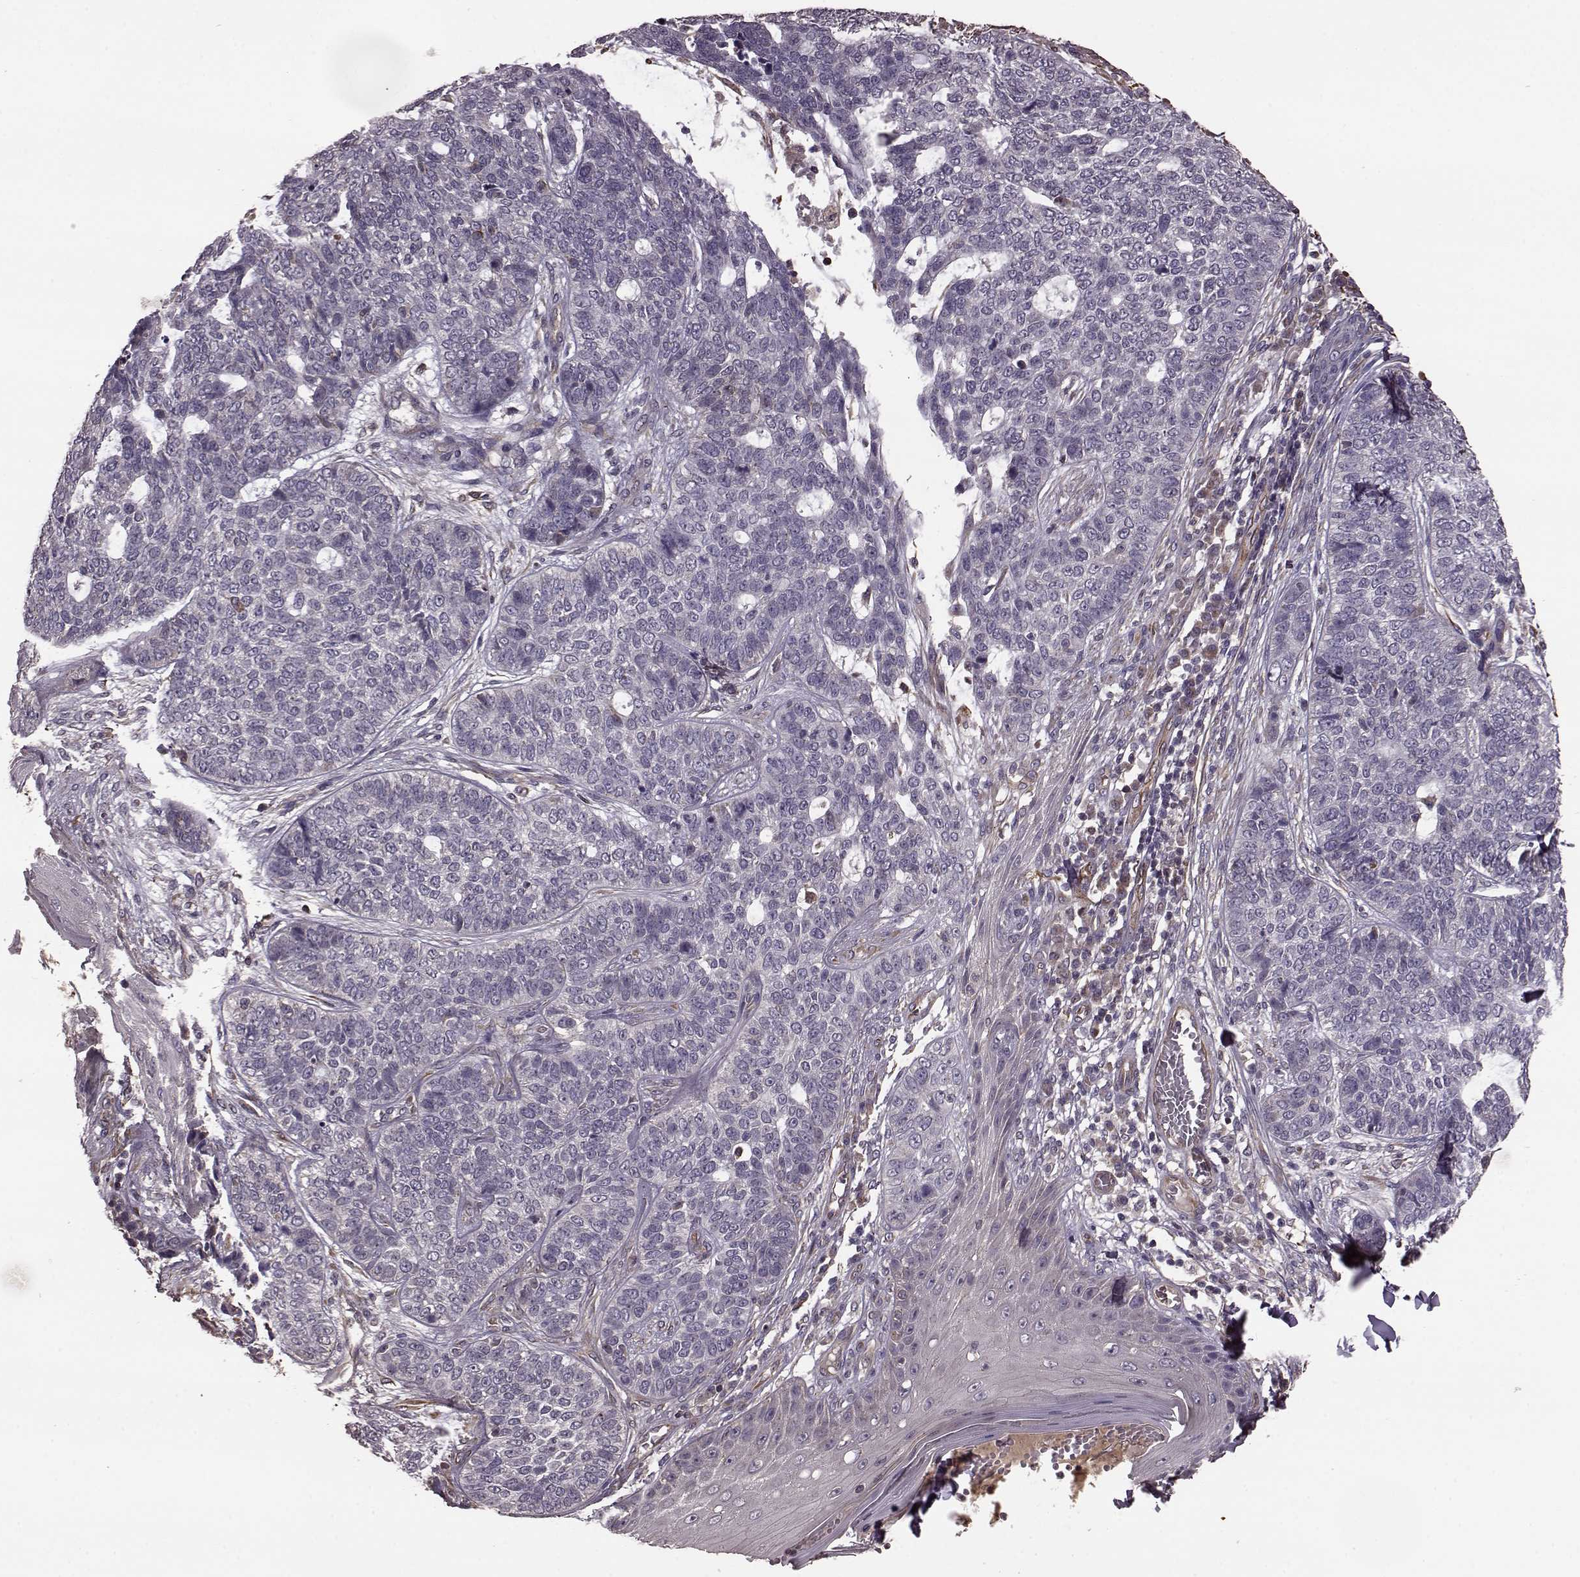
{"staining": {"intensity": "negative", "quantity": "none", "location": "none"}, "tissue": "skin cancer", "cell_type": "Tumor cells", "image_type": "cancer", "snomed": [{"axis": "morphology", "description": "Basal cell carcinoma"}, {"axis": "topography", "description": "Skin"}], "caption": "The immunohistochemistry (IHC) histopathology image has no significant staining in tumor cells of basal cell carcinoma (skin) tissue. (DAB immunohistochemistry (IHC) with hematoxylin counter stain).", "gene": "NTF3", "patient": {"sex": "female", "age": 69}}